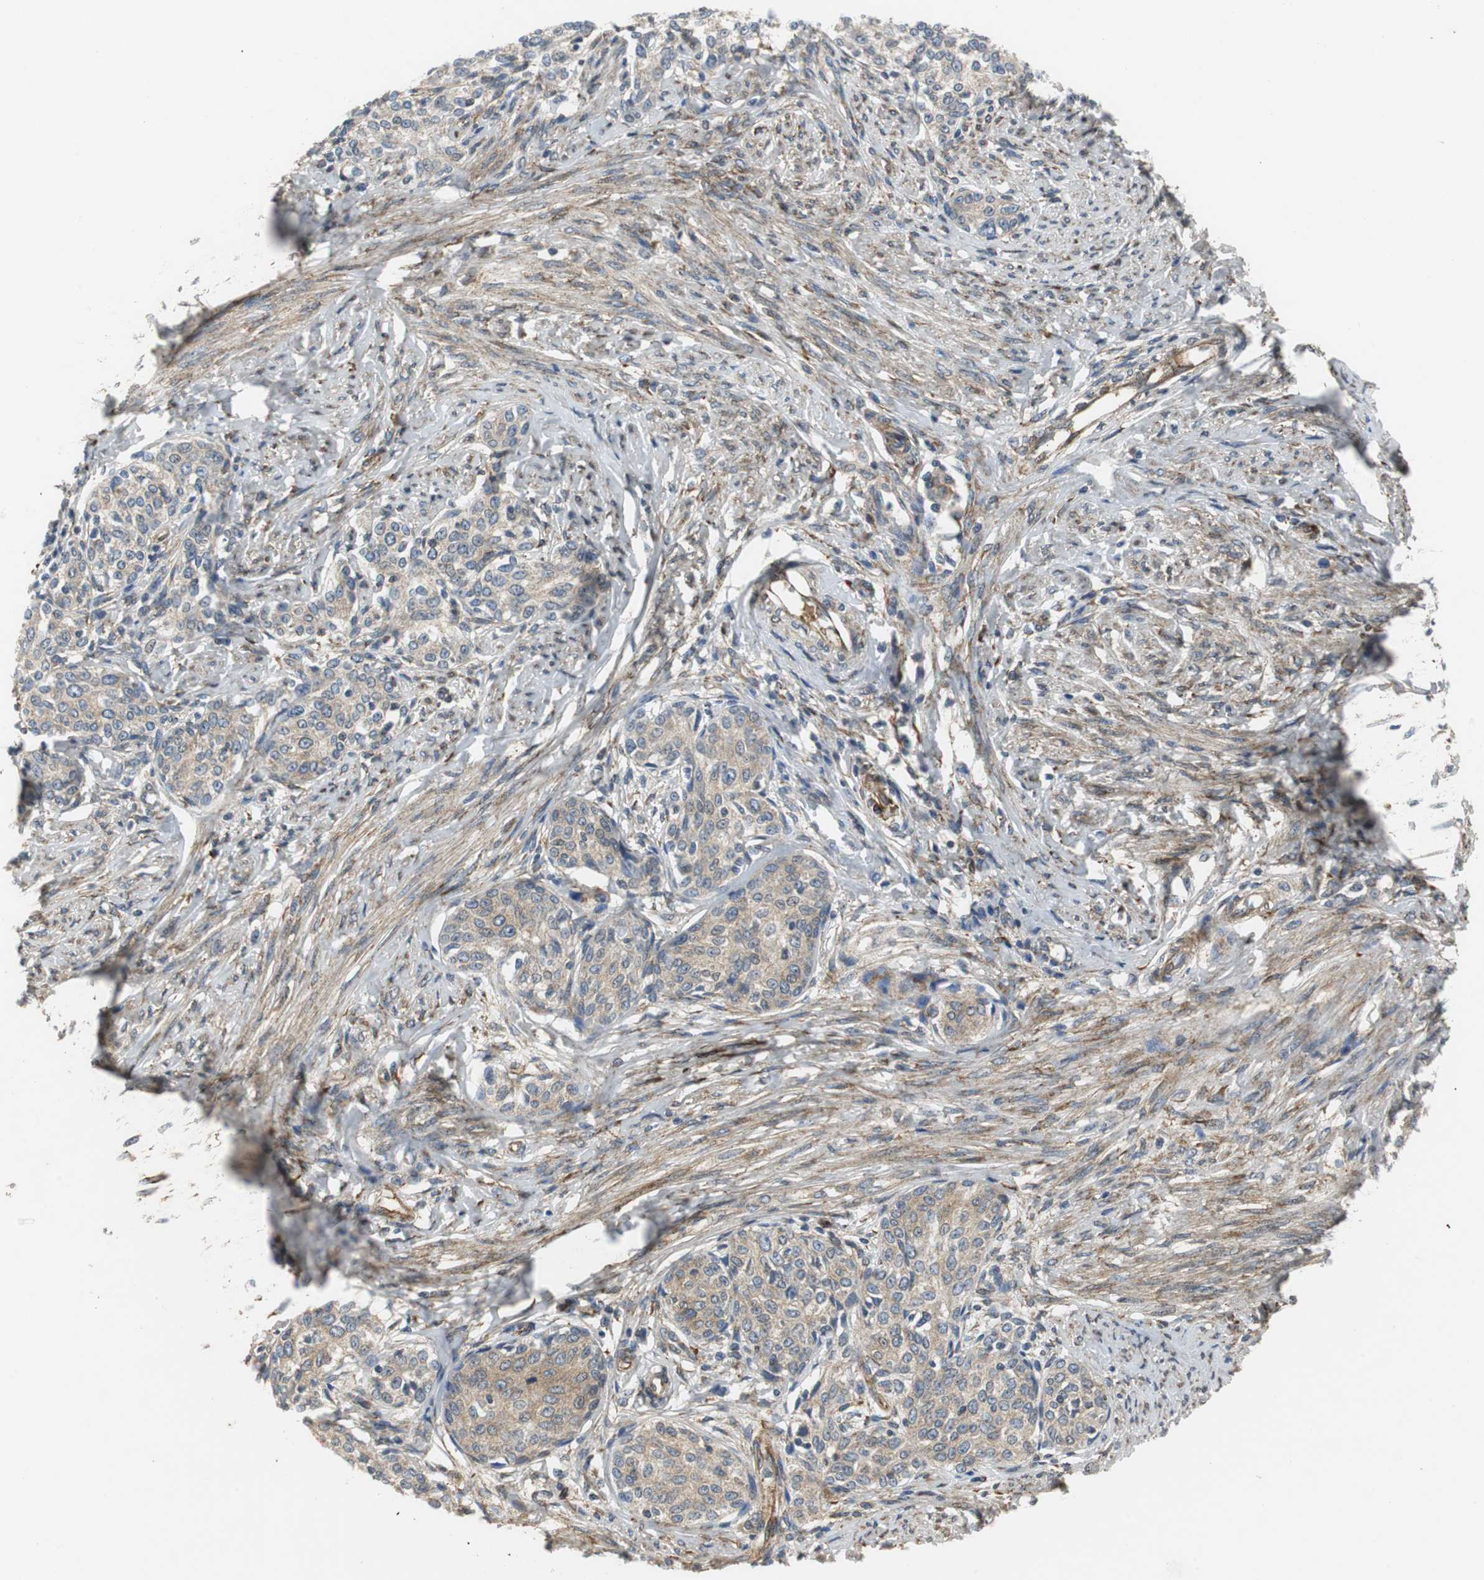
{"staining": {"intensity": "weak", "quantity": ">75%", "location": "cytoplasmic/membranous"}, "tissue": "cervical cancer", "cell_type": "Tumor cells", "image_type": "cancer", "snomed": [{"axis": "morphology", "description": "Squamous cell carcinoma, NOS"}, {"axis": "morphology", "description": "Adenocarcinoma, NOS"}, {"axis": "topography", "description": "Cervix"}], "caption": "Weak cytoplasmic/membranous expression for a protein is present in about >75% of tumor cells of cervical squamous cell carcinoma using immunohistochemistry (IHC).", "gene": "ISCU", "patient": {"sex": "female", "age": 52}}